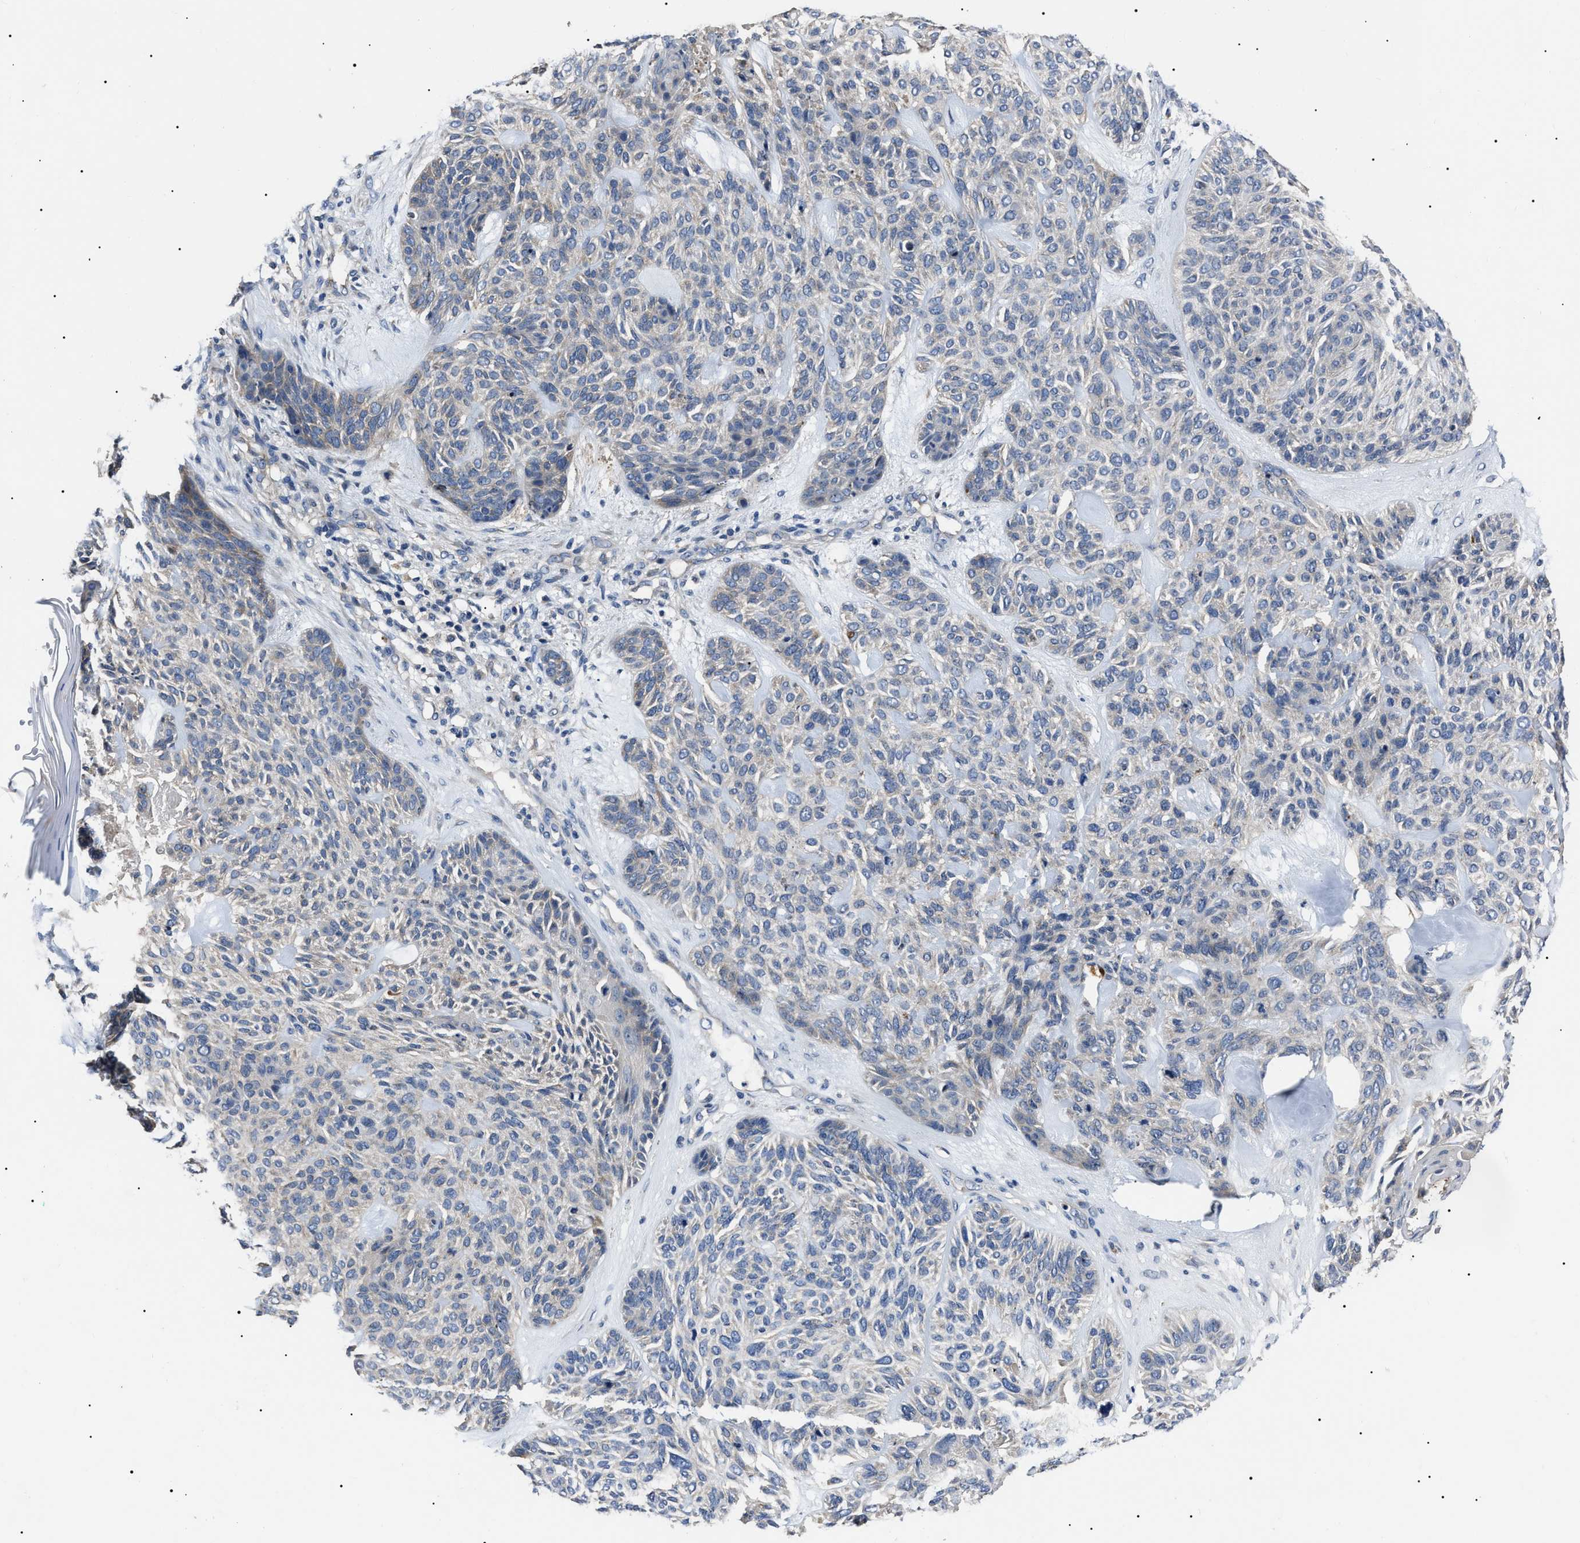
{"staining": {"intensity": "weak", "quantity": "<25%", "location": "cytoplasmic/membranous"}, "tissue": "skin cancer", "cell_type": "Tumor cells", "image_type": "cancer", "snomed": [{"axis": "morphology", "description": "Basal cell carcinoma"}, {"axis": "topography", "description": "Skin"}], "caption": "DAB immunohistochemical staining of skin cancer displays no significant expression in tumor cells.", "gene": "IFT81", "patient": {"sex": "male", "age": 55}}